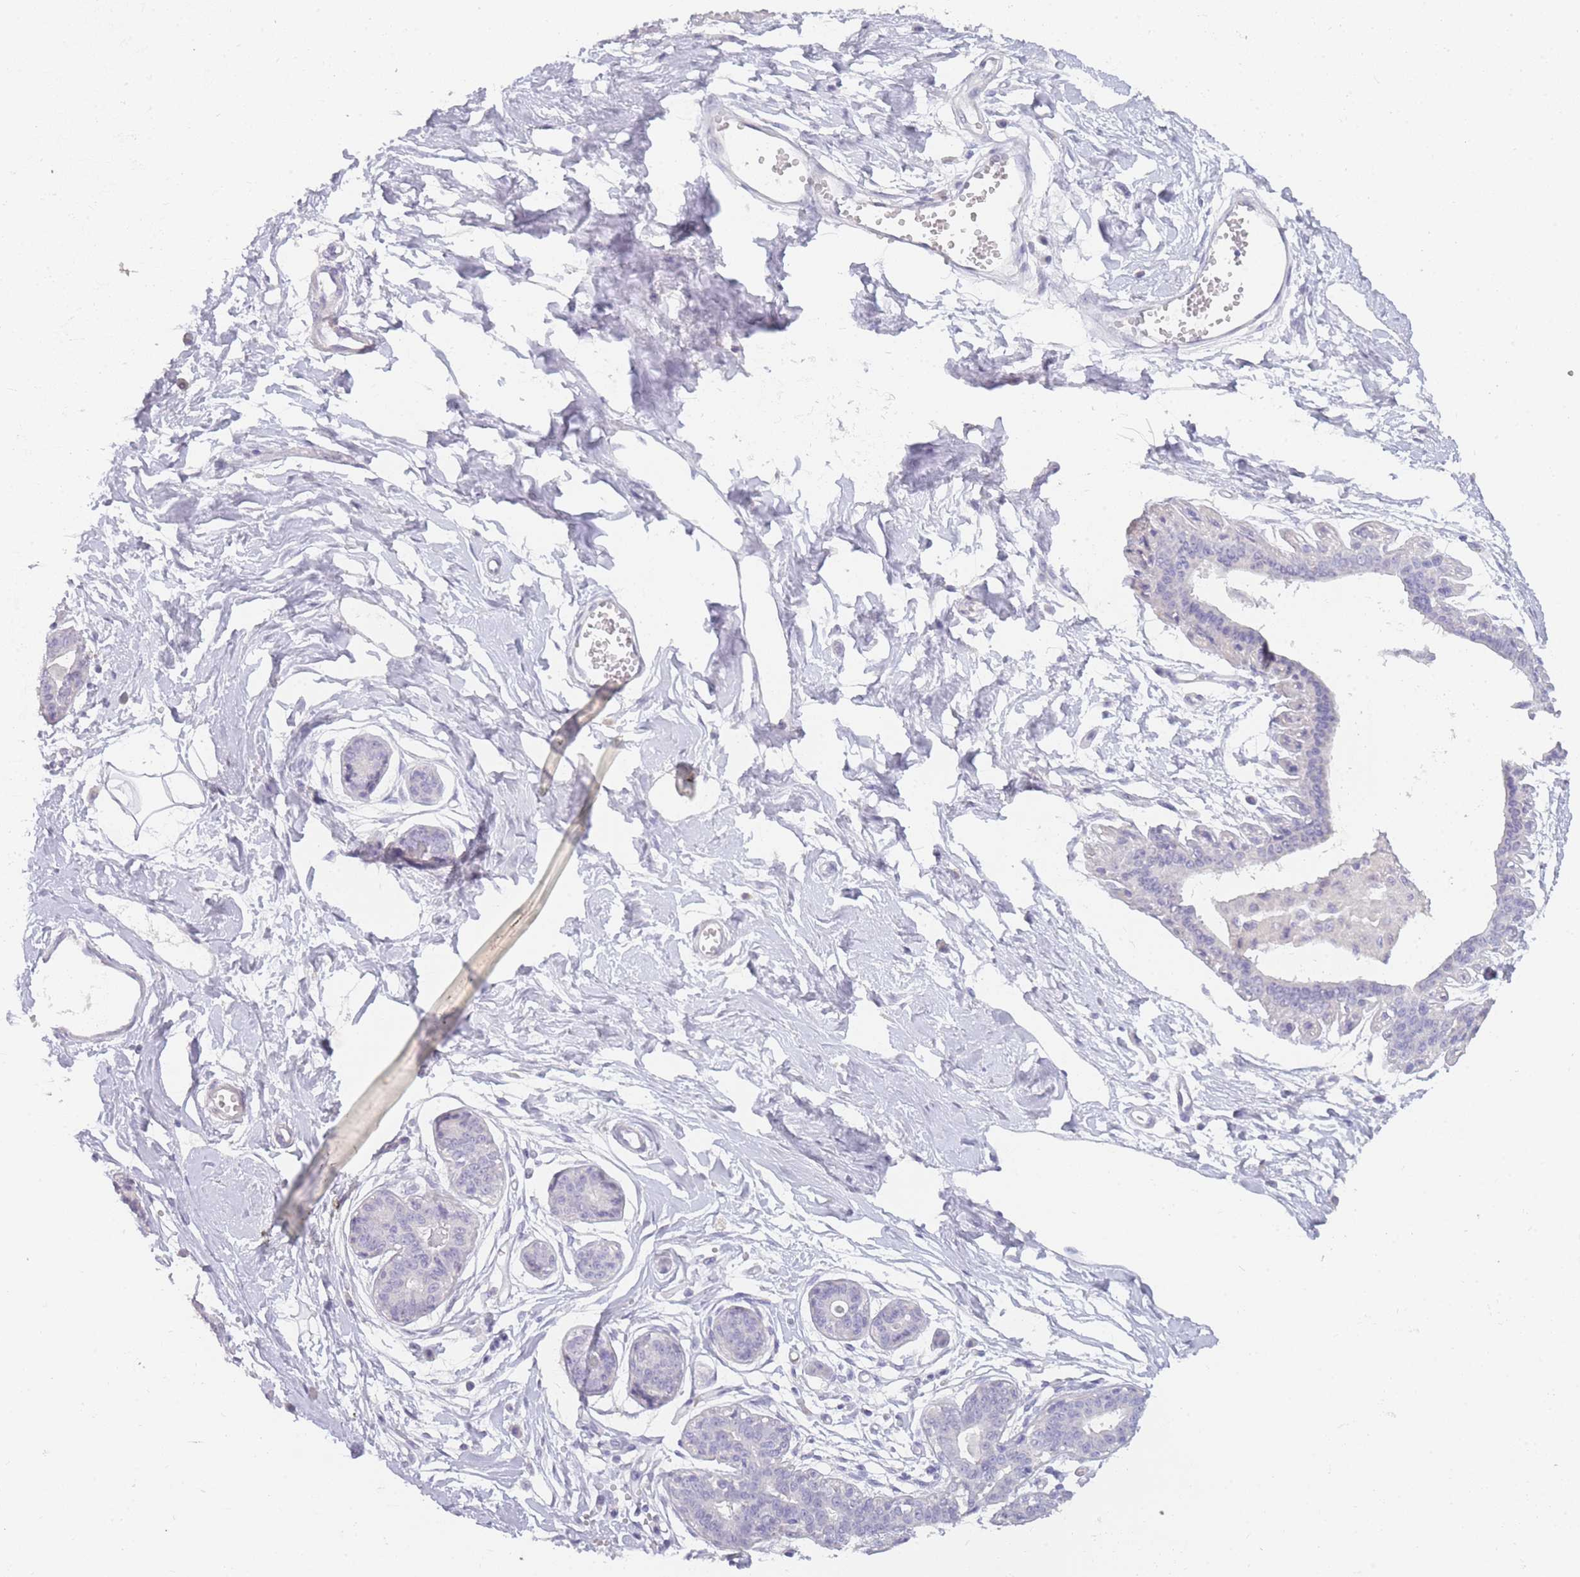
{"staining": {"intensity": "negative", "quantity": "none", "location": "none"}, "tissue": "breast", "cell_type": "Adipocytes", "image_type": "normal", "snomed": [{"axis": "morphology", "description": "Normal tissue, NOS"}, {"axis": "topography", "description": "Breast"}], "caption": "Breast was stained to show a protein in brown. There is no significant staining in adipocytes. (DAB (3,3'-diaminobenzidine) immunohistochemistry (IHC), high magnification).", "gene": "INS", "patient": {"sex": "female", "age": 45}}